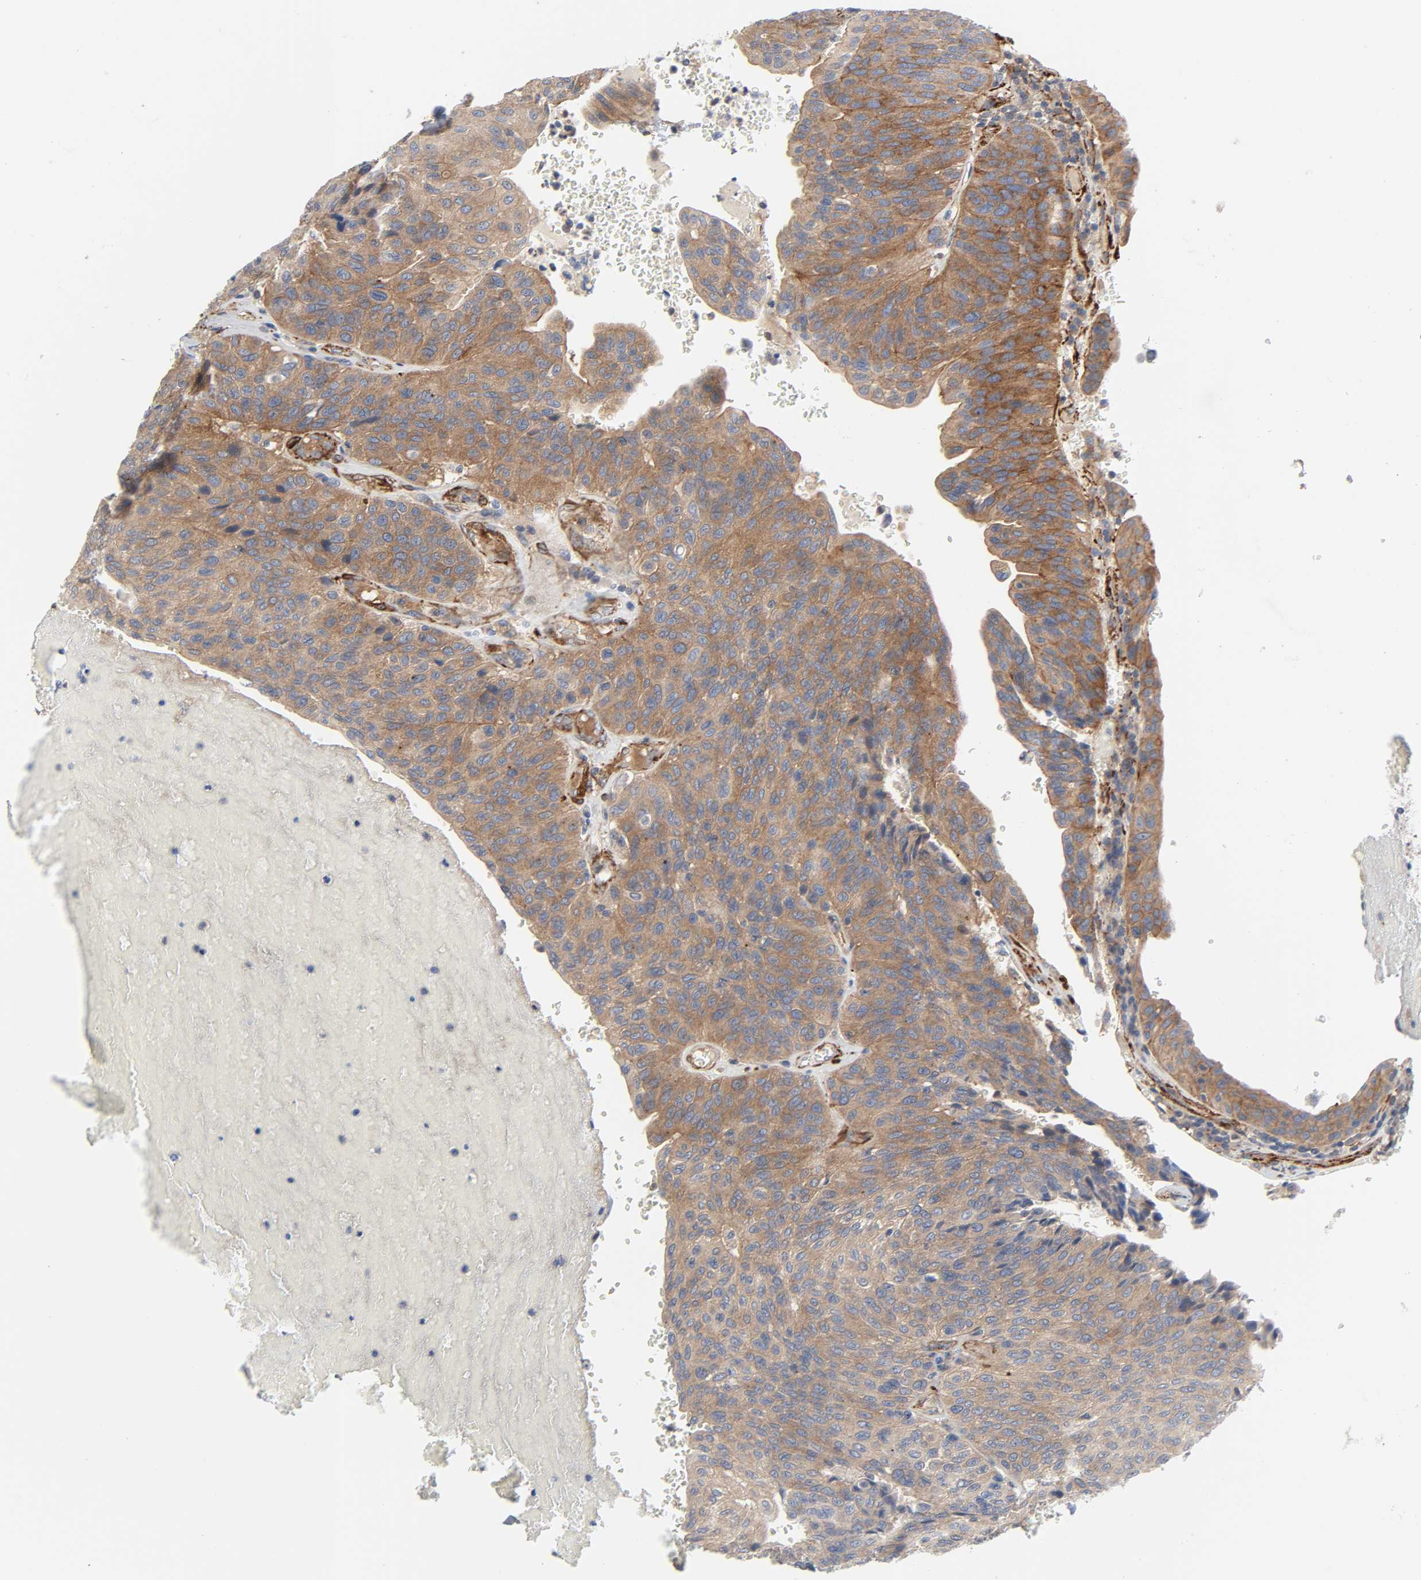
{"staining": {"intensity": "moderate", "quantity": ">75%", "location": "cytoplasmic/membranous"}, "tissue": "urothelial cancer", "cell_type": "Tumor cells", "image_type": "cancer", "snomed": [{"axis": "morphology", "description": "Urothelial carcinoma, High grade"}, {"axis": "topography", "description": "Urinary bladder"}], "caption": "Protein expression analysis of human urothelial cancer reveals moderate cytoplasmic/membranous staining in about >75% of tumor cells.", "gene": "ARHGAP1", "patient": {"sex": "male", "age": 66}}